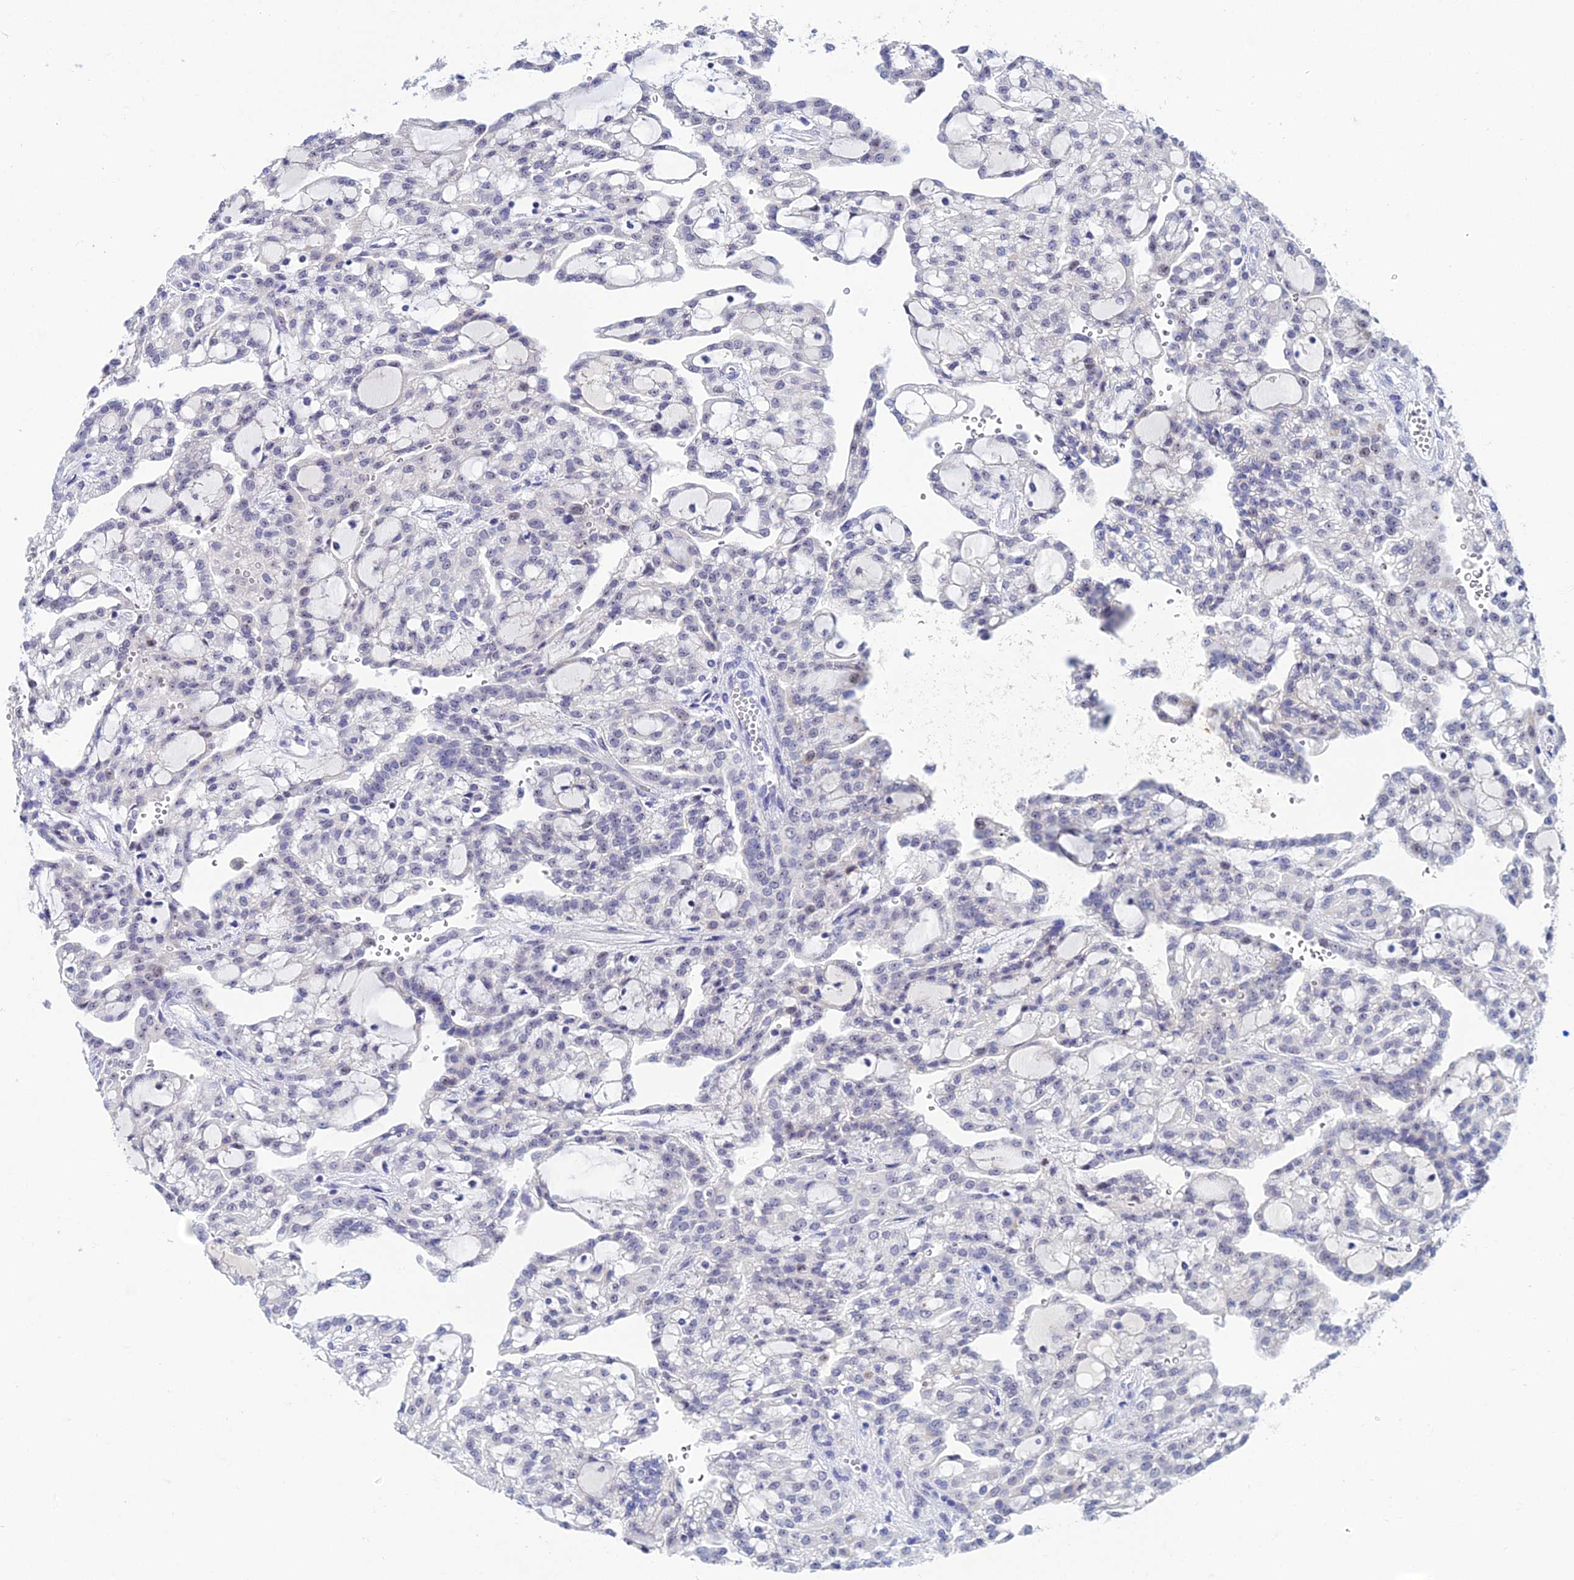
{"staining": {"intensity": "negative", "quantity": "none", "location": "none"}, "tissue": "renal cancer", "cell_type": "Tumor cells", "image_type": "cancer", "snomed": [{"axis": "morphology", "description": "Adenocarcinoma, NOS"}, {"axis": "topography", "description": "Kidney"}], "caption": "Immunohistochemistry of human renal cancer reveals no positivity in tumor cells.", "gene": "PLPP4", "patient": {"sex": "male", "age": 63}}